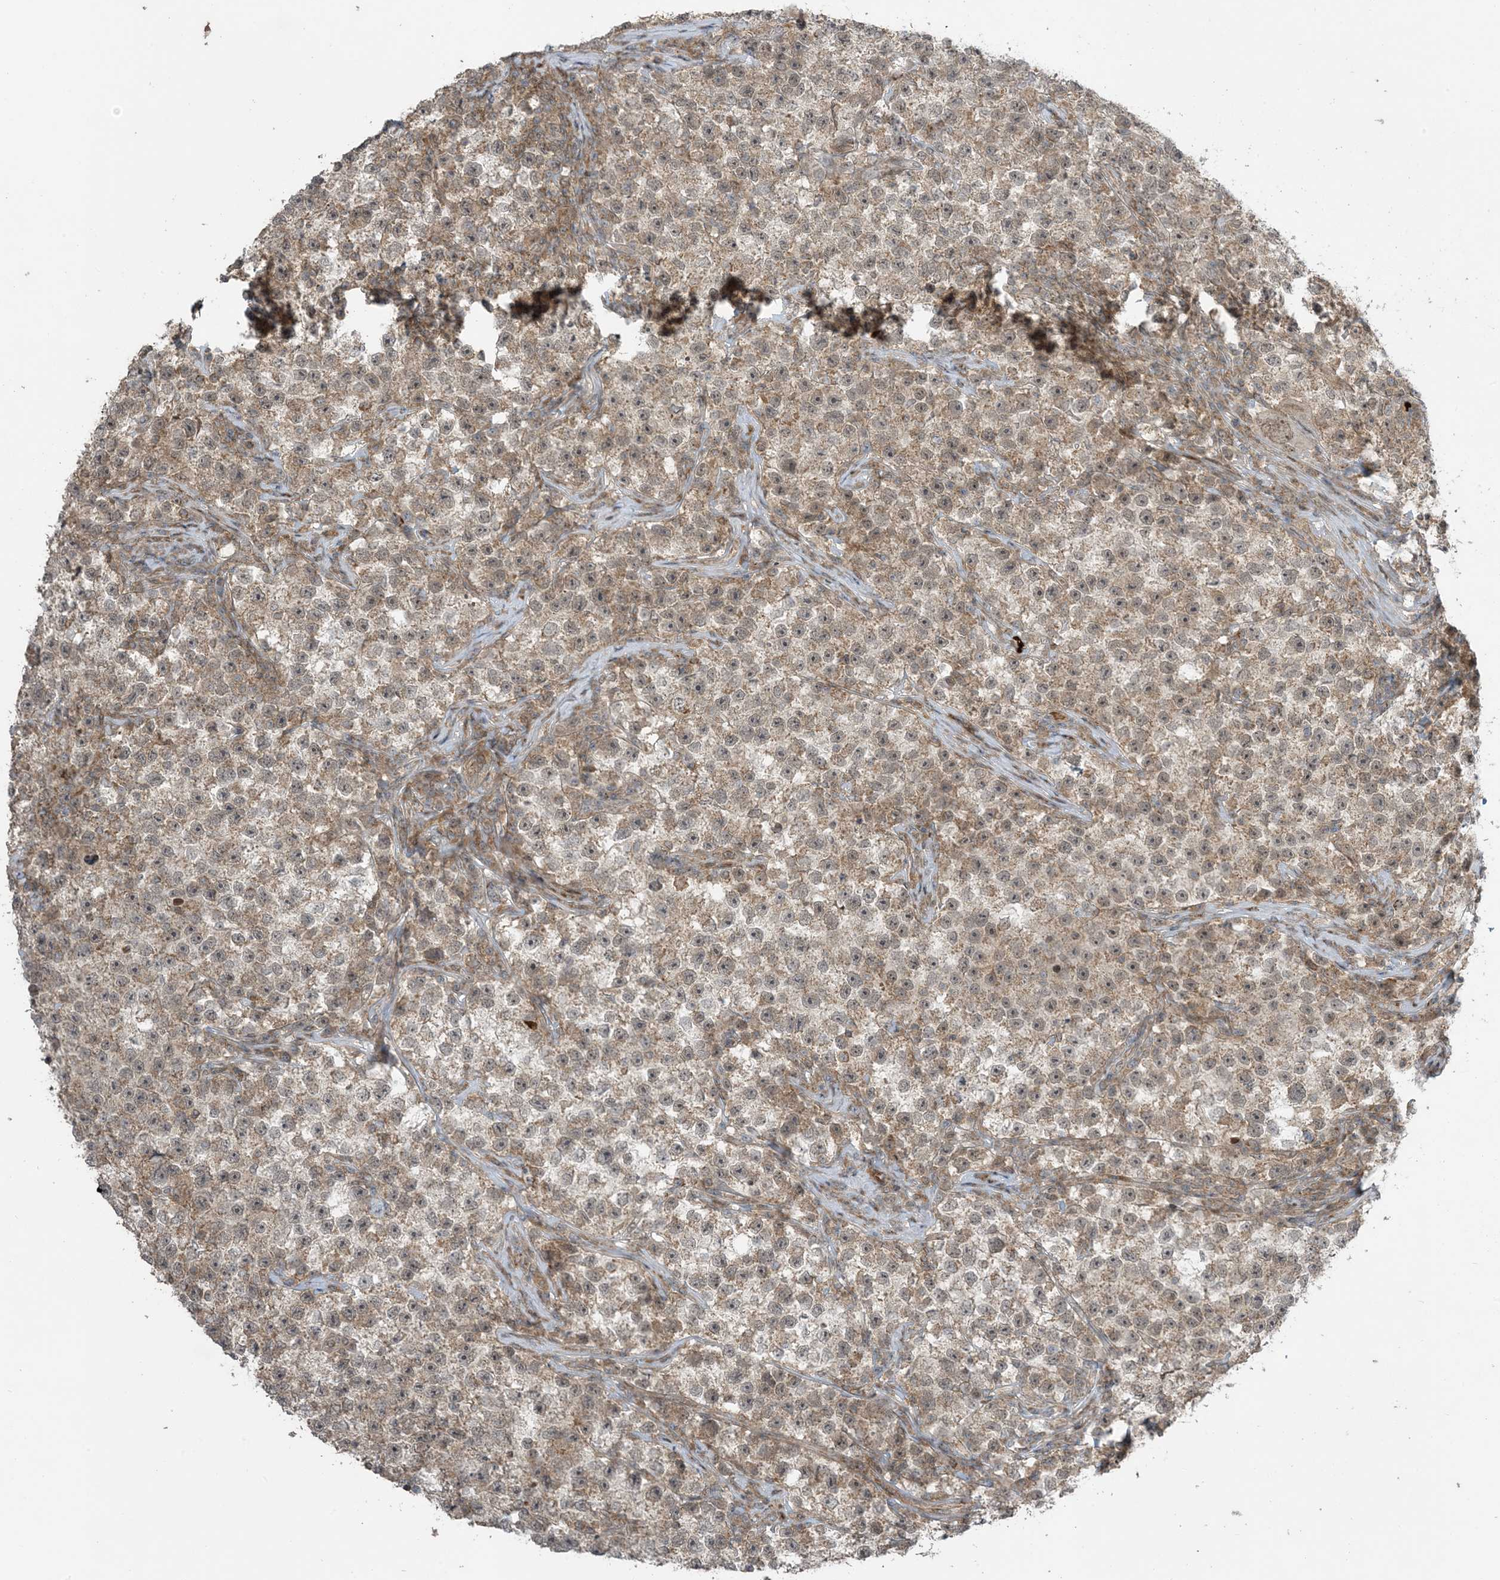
{"staining": {"intensity": "moderate", "quantity": ">75%", "location": "cytoplasmic/membranous"}, "tissue": "testis cancer", "cell_type": "Tumor cells", "image_type": "cancer", "snomed": [{"axis": "morphology", "description": "Seminoma, NOS"}, {"axis": "topography", "description": "Testis"}], "caption": "Moderate cytoplasmic/membranous positivity is appreciated in about >75% of tumor cells in testis cancer (seminoma).", "gene": "PHLDB2", "patient": {"sex": "male", "age": 22}}